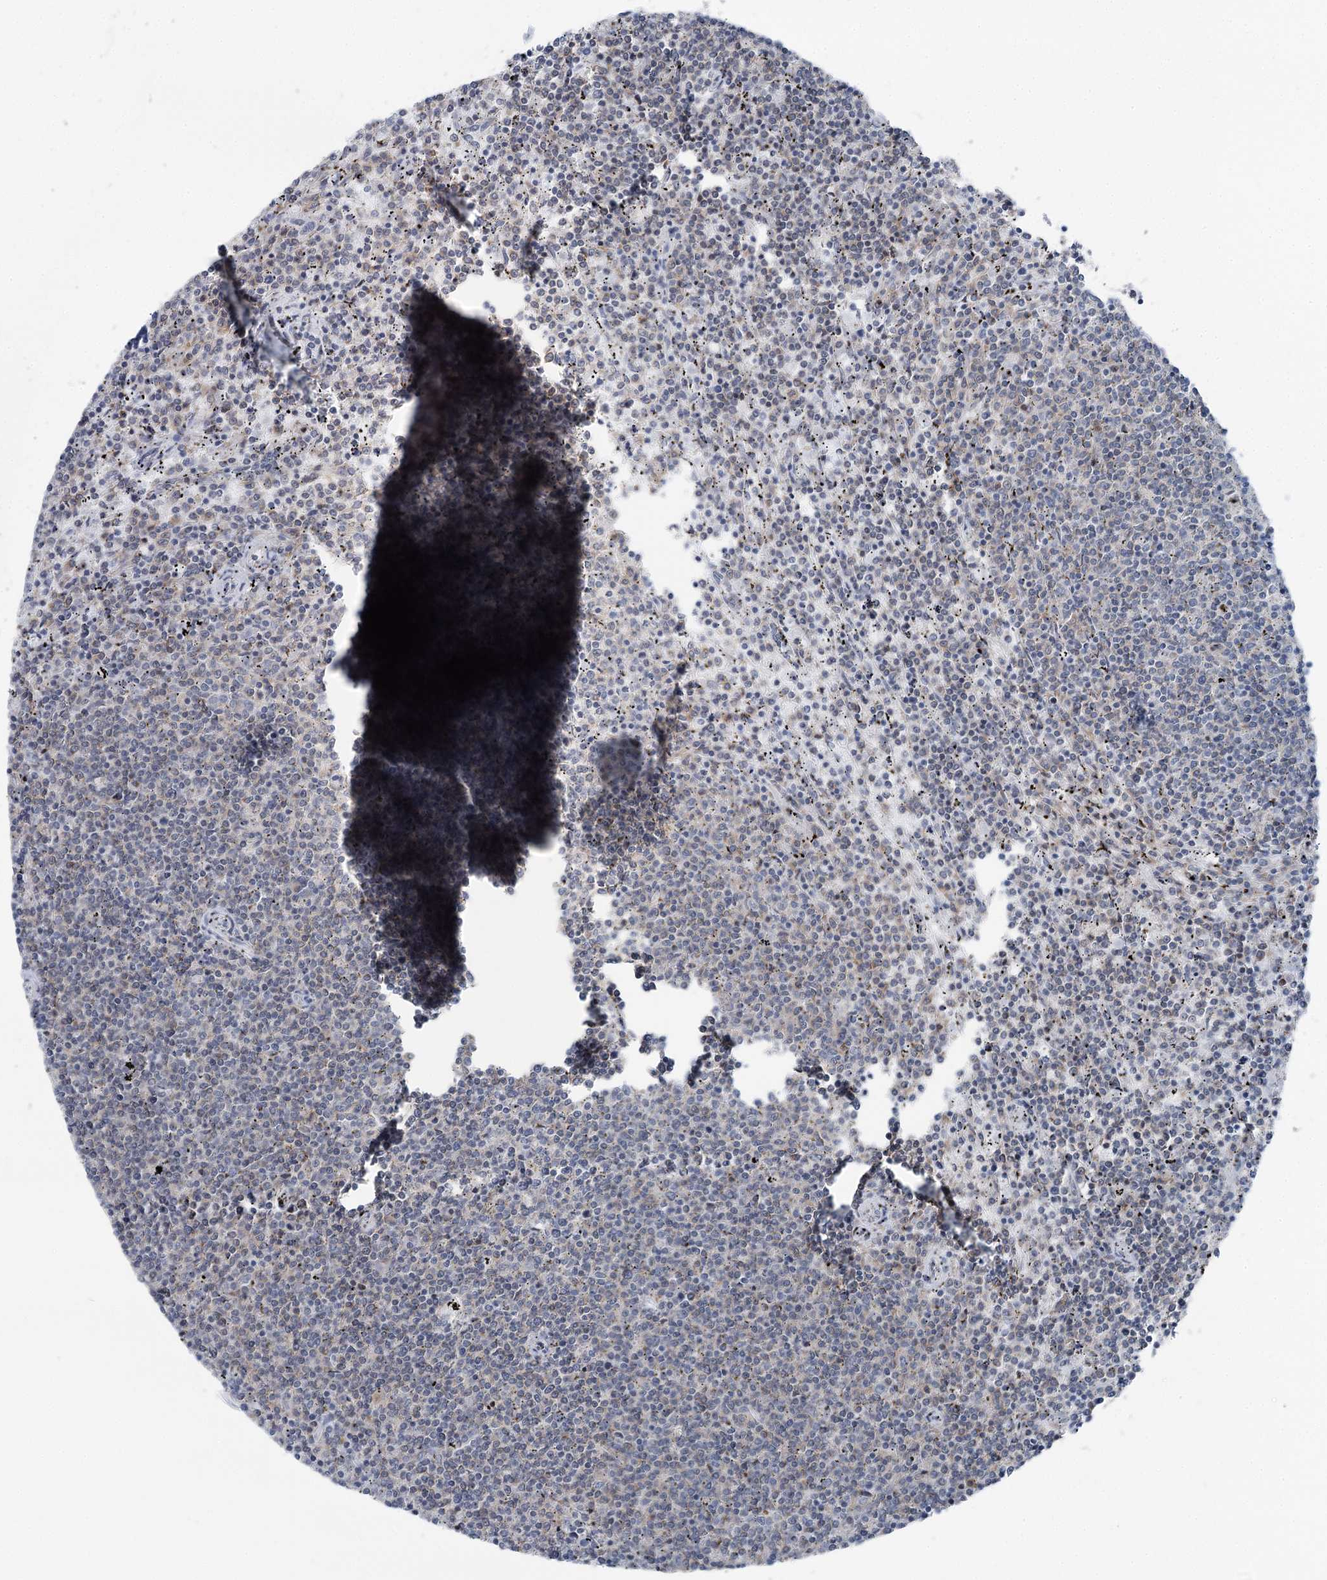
{"staining": {"intensity": "negative", "quantity": "none", "location": "none"}, "tissue": "lymphoma", "cell_type": "Tumor cells", "image_type": "cancer", "snomed": [{"axis": "morphology", "description": "Malignant lymphoma, non-Hodgkin's type, Low grade"}, {"axis": "topography", "description": "Spleen"}], "caption": "Immunohistochemistry (IHC) of lymphoma demonstrates no positivity in tumor cells.", "gene": "STEEP1", "patient": {"sex": "female", "age": 50}}